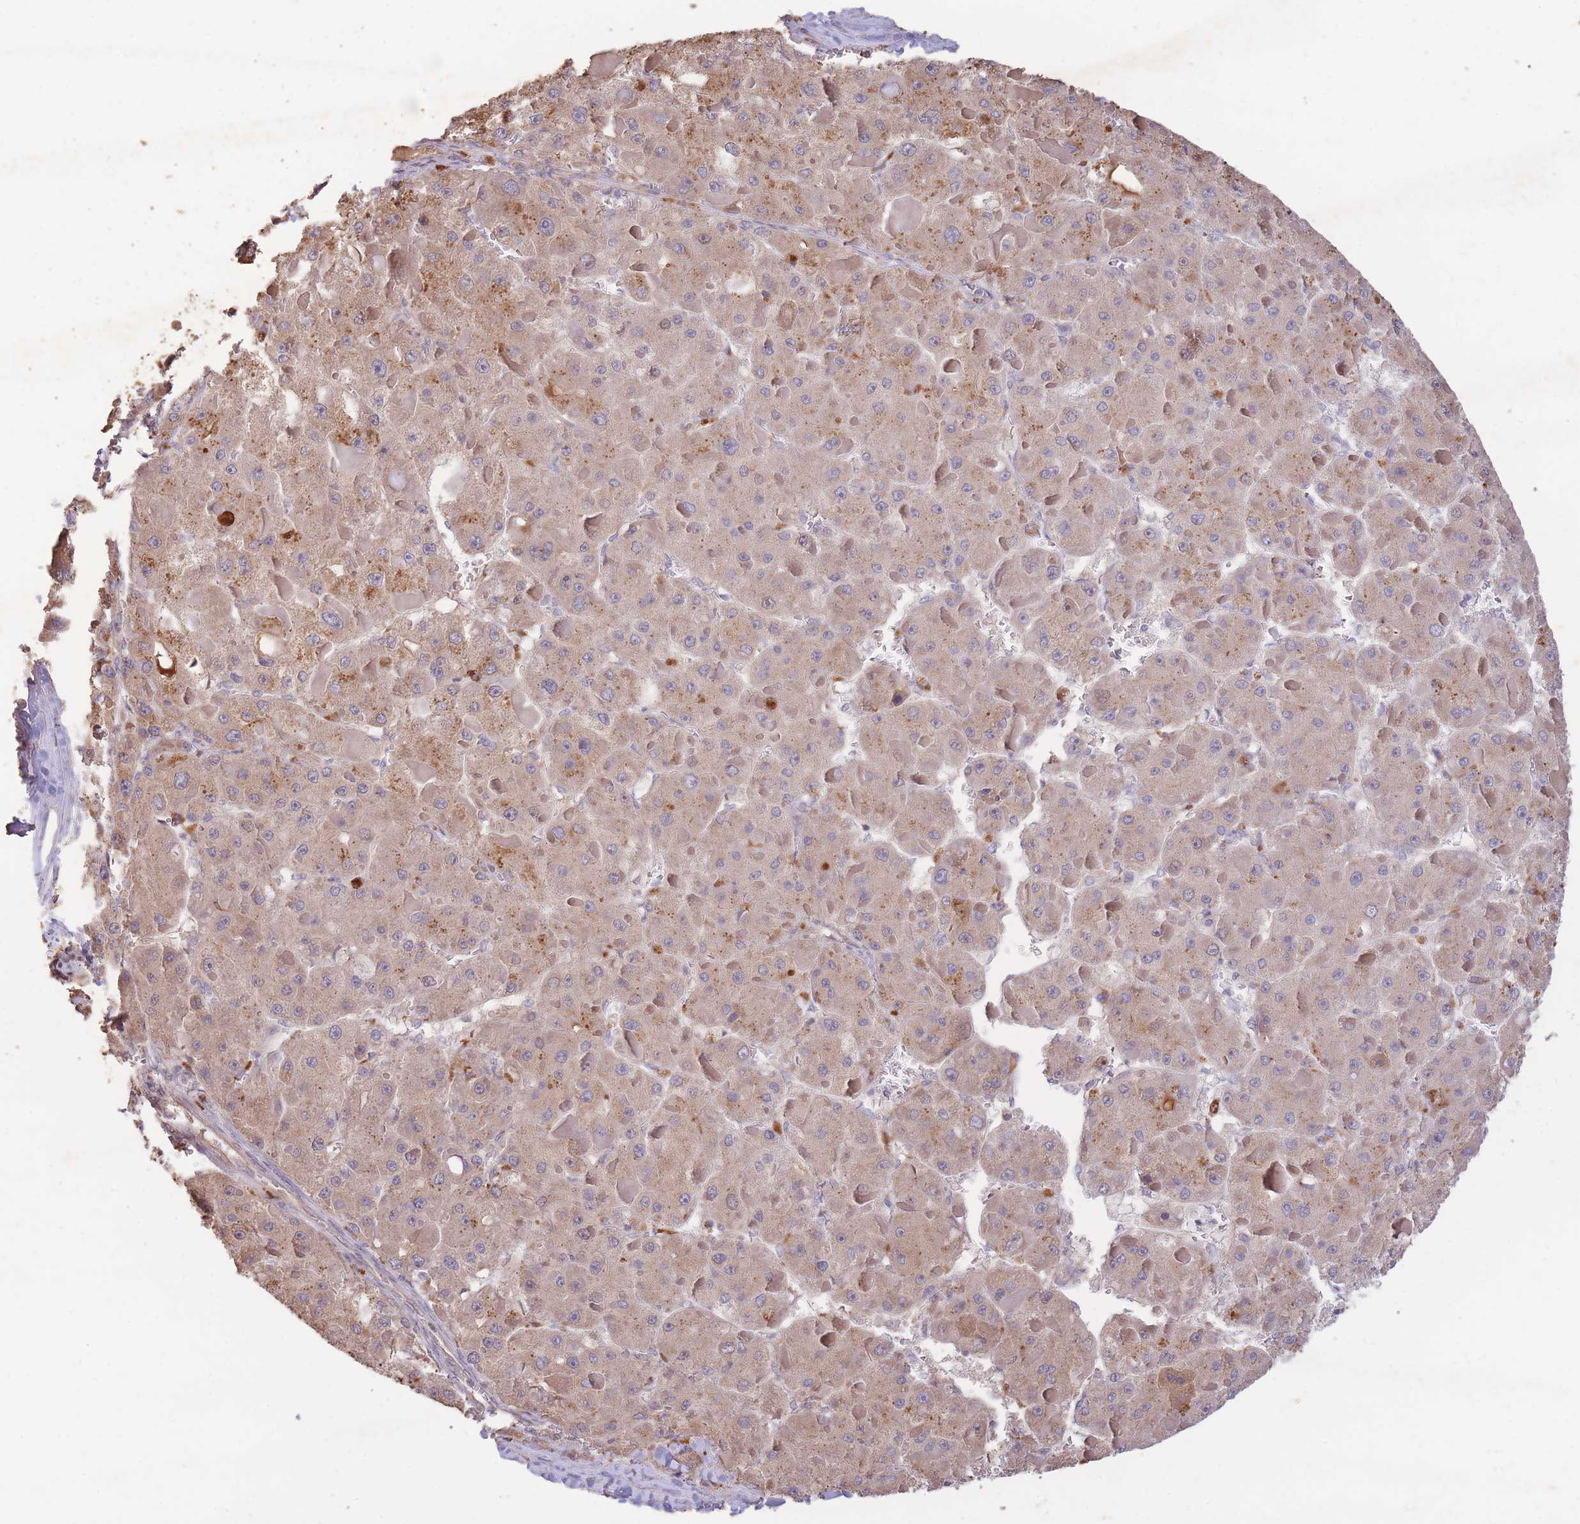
{"staining": {"intensity": "weak", "quantity": ">75%", "location": "cytoplasmic/membranous"}, "tissue": "liver cancer", "cell_type": "Tumor cells", "image_type": "cancer", "snomed": [{"axis": "morphology", "description": "Carcinoma, Hepatocellular, NOS"}, {"axis": "topography", "description": "Liver"}], "caption": "The histopathology image reveals staining of liver cancer (hepatocellular carcinoma), revealing weak cytoplasmic/membranous protein staining (brown color) within tumor cells. The protein is shown in brown color, while the nuclei are stained blue.", "gene": "RGS14", "patient": {"sex": "female", "age": 73}}